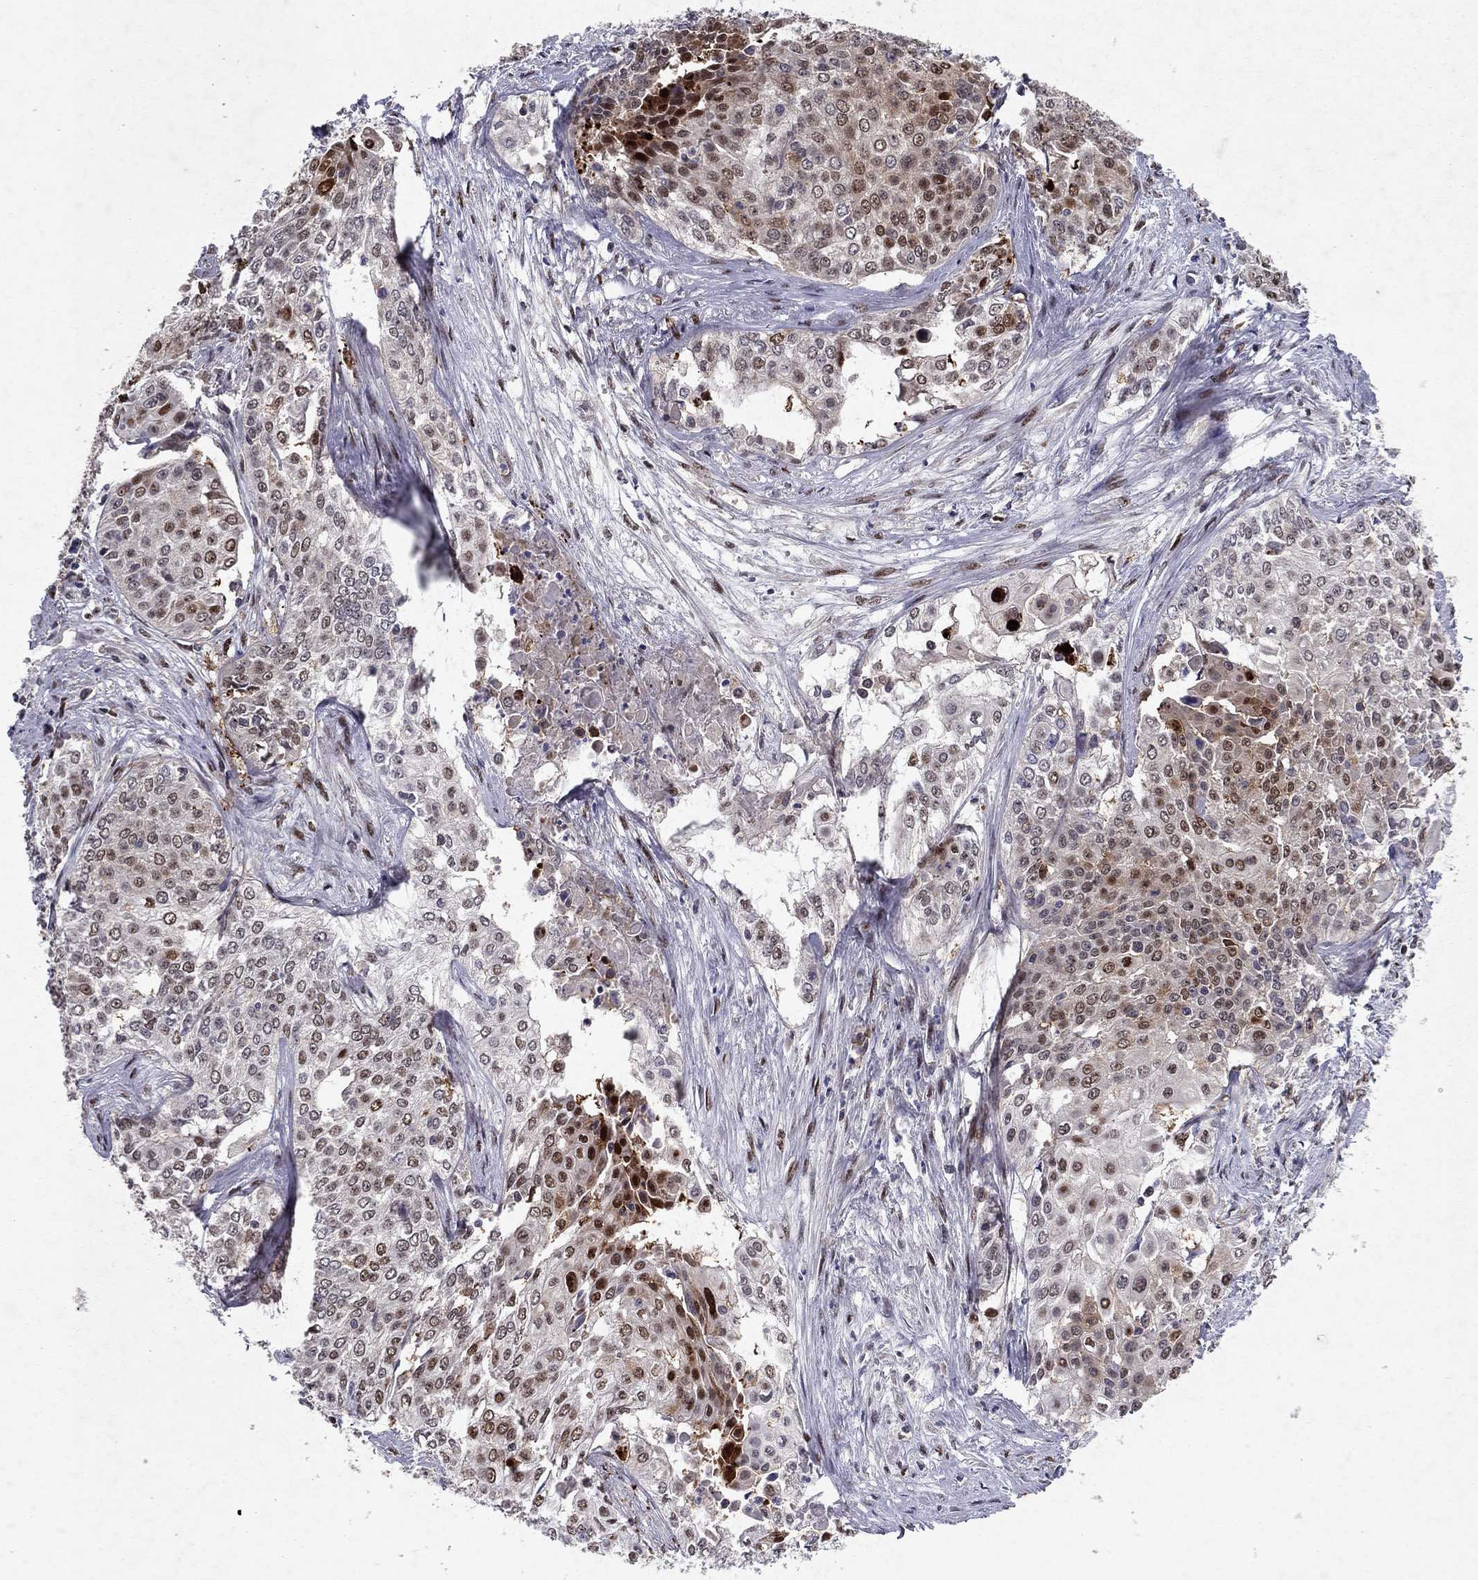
{"staining": {"intensity": "strong", "quantity": "25%-75%", "location": "nuclear"}, "tissue": "cervical cancer", "cell_type": "Tumor cells", "image_type": "cancer", "snomed": [{"axis": "morphology", "description": "Squamous cell carcinoma, NOS"}, {"axis": "topography", "description": "Cervix"}], "caption": "Immunohistochemistry histopathology image of neoplastic tissue: human cervical squamous cell carcinoma stained using immunohistochemistry demonstrates high levels of strong protein expression localized specifically in the nuclear of tumor cells, appearing as a nuclear brown color.", "gene": "CRTC1", "patient": {"sex": "female", "age": 39}}